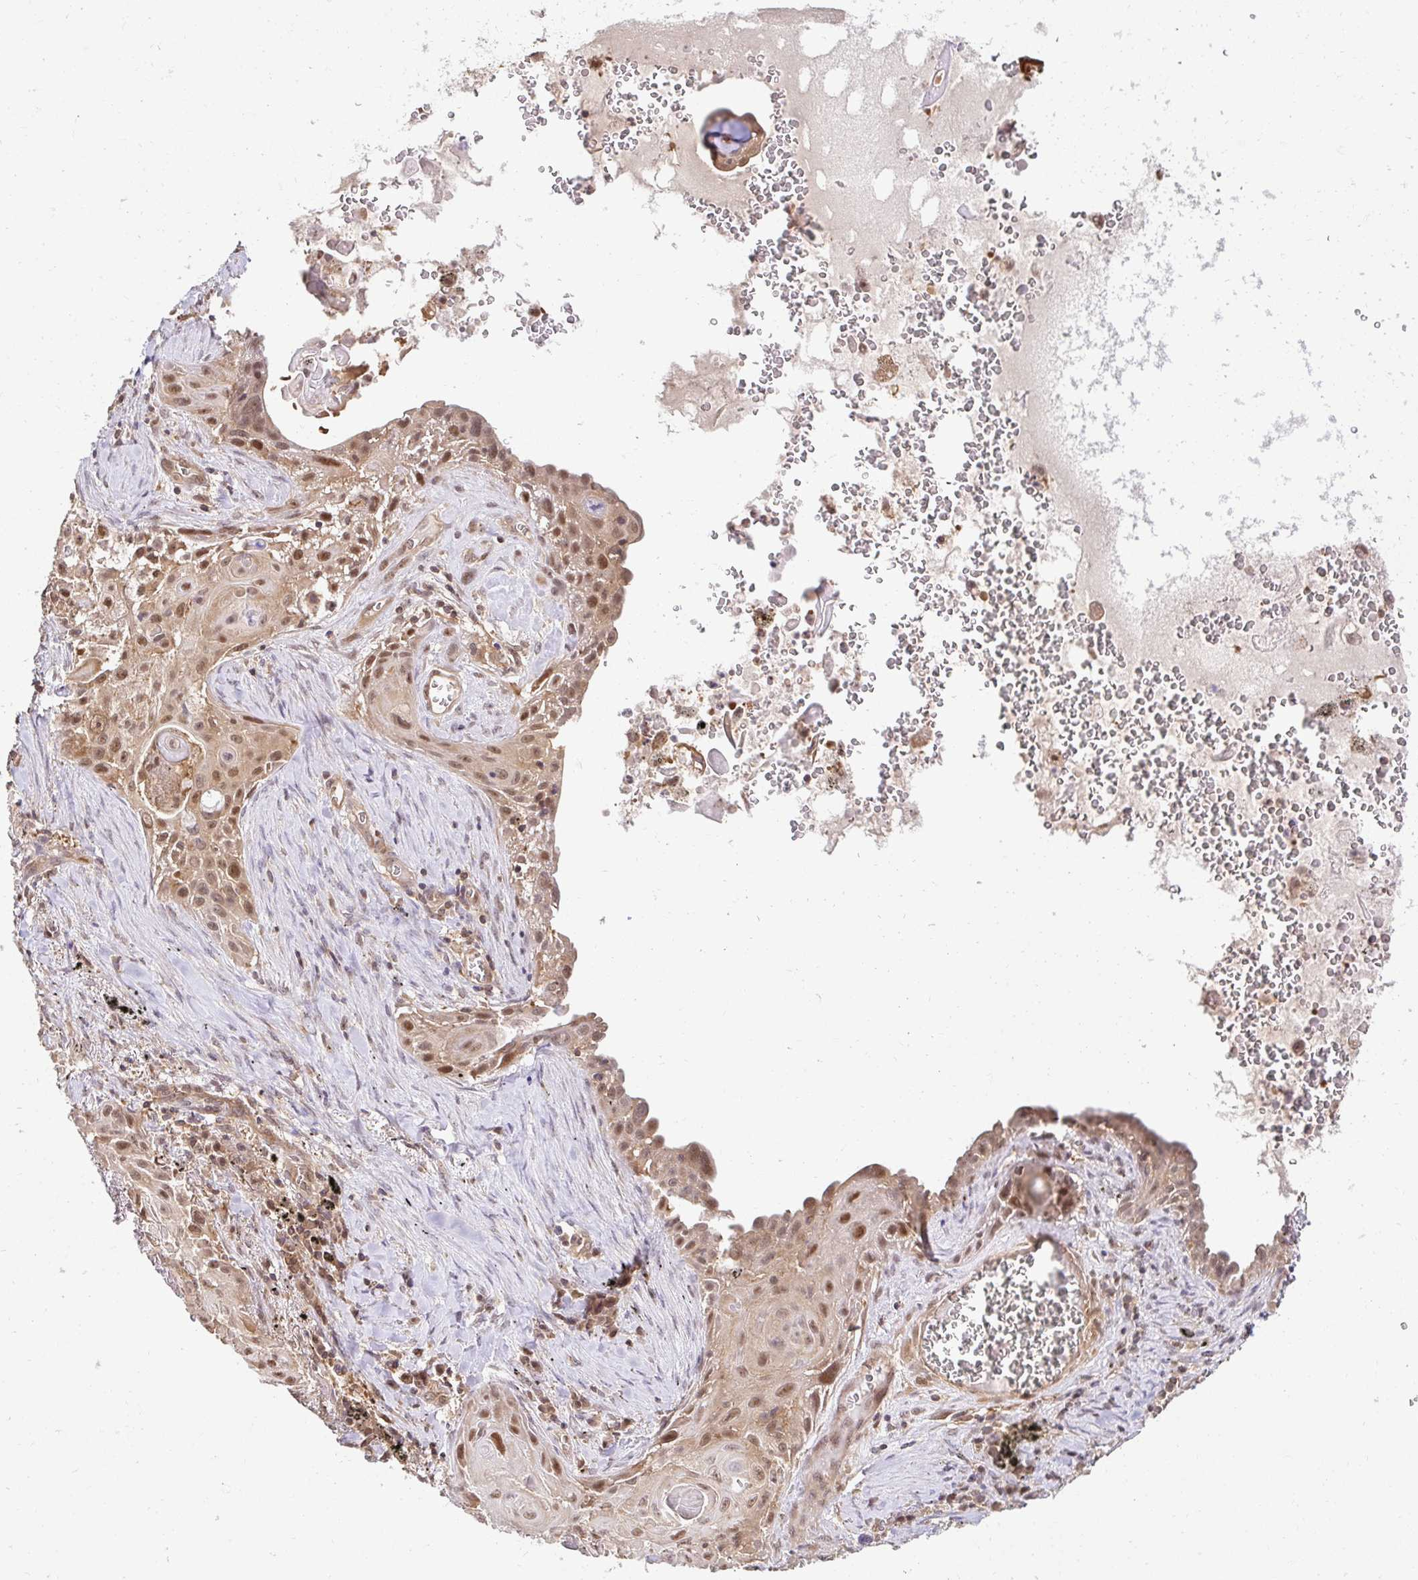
{"staining": {"intensity": "moderate", "quantity": ">75%", "location": "cytoplasmic/membranous,nuclear"}, "tissue": "lung cancer", "cell_type": "Tumor cells", "image_type": "cancer", "snomed": [{"axis": "morphology", "description": "Squamous cell carcinoma, NOS"}, {"axis": "topography", "description": "Lung"}], "caption": "About >75% of tumor cells in lung cancer reveal moderate cytoplasmic/membranous and nuclear protein expression as visualized by brown immunohistochemical staining.", "gene": "PSMA4", "patient": {"sex": "male", "age": 79}}